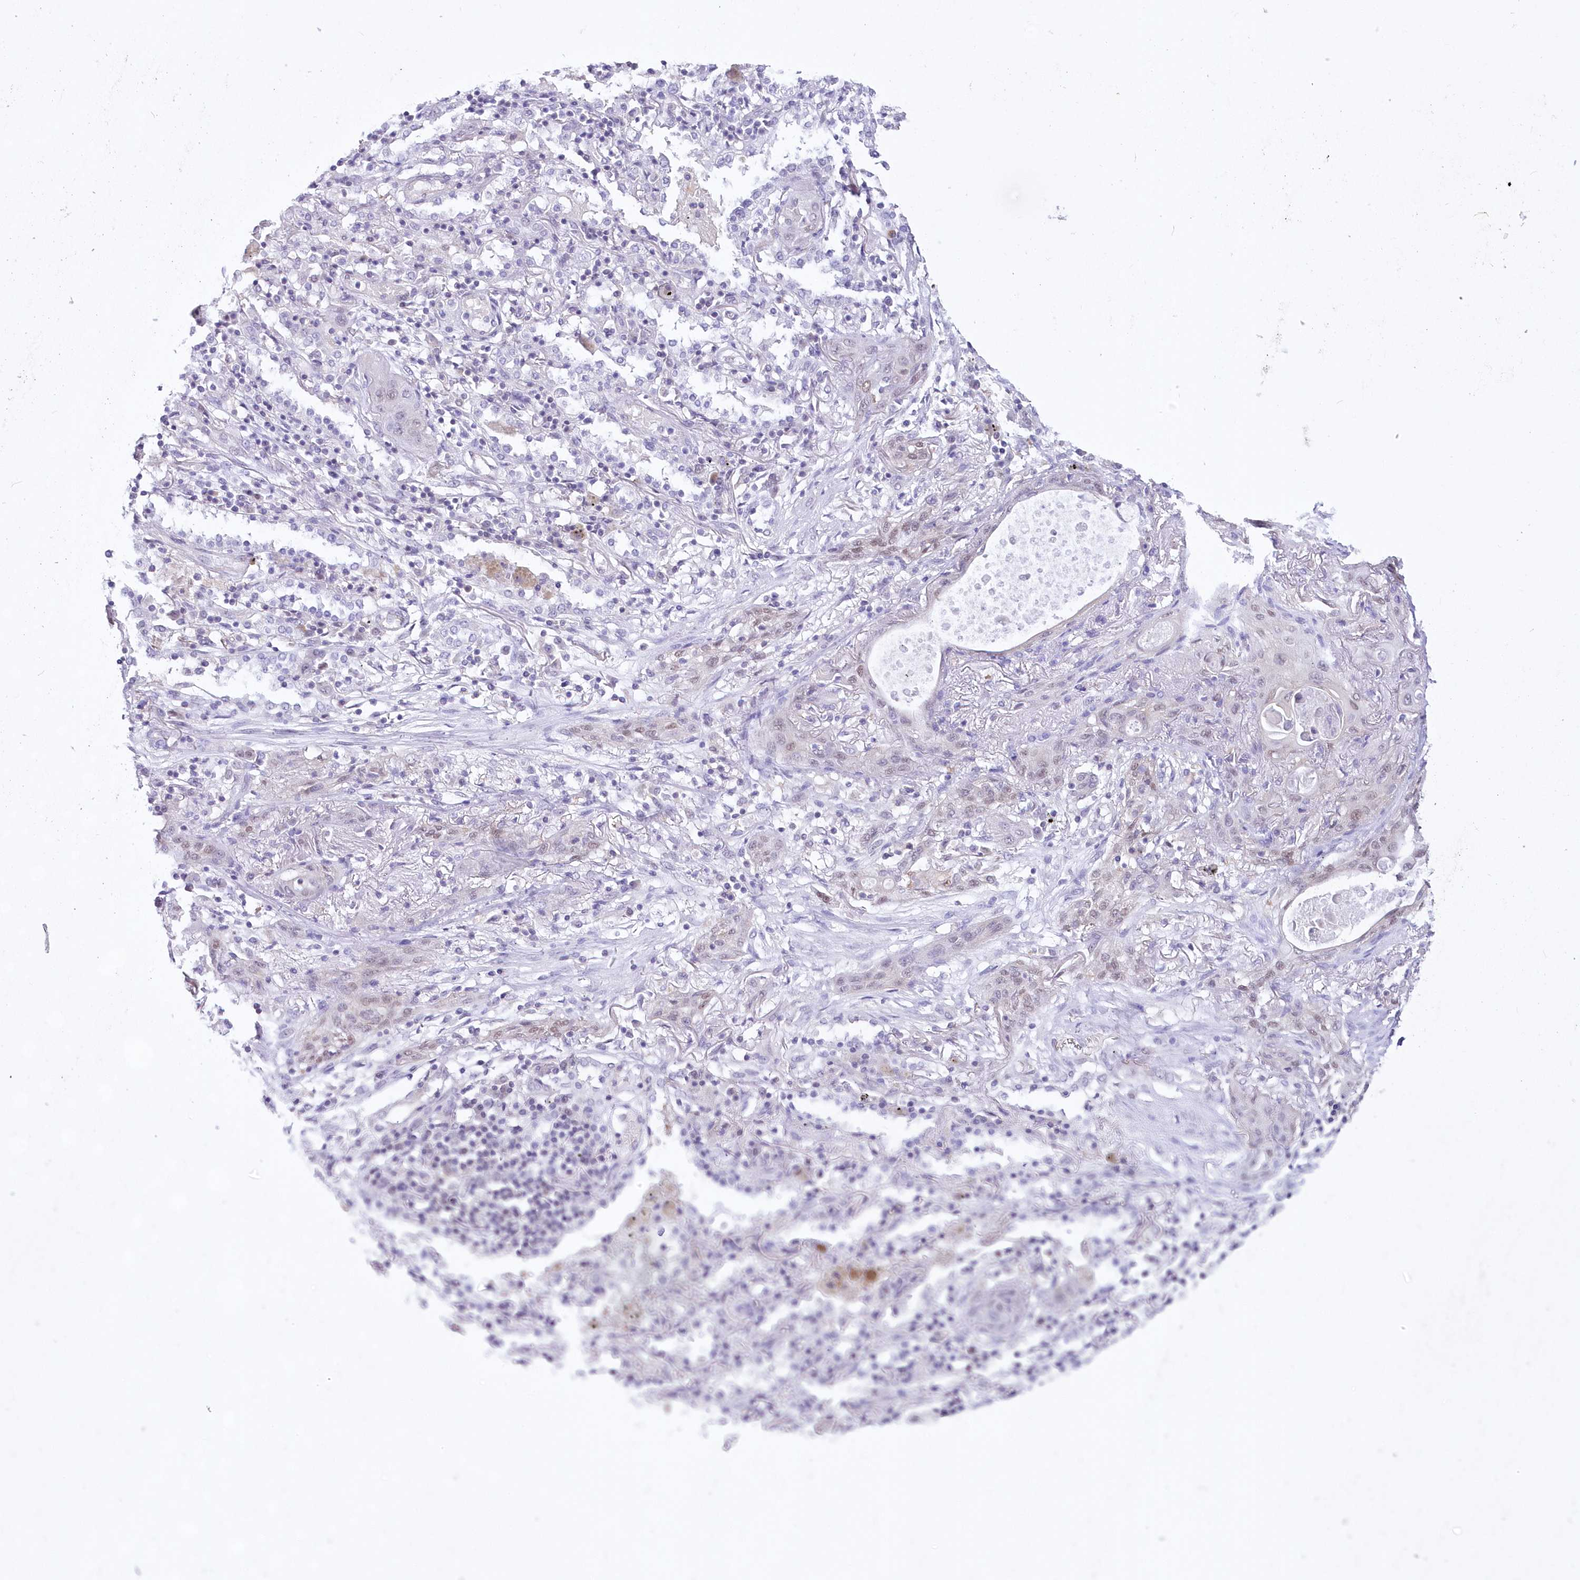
{"staining": {"intensity": "weak", "quantity": "<25%", "location": "nuclear"}, "tissue": "lung cancer", "cell_type": "Tumor cells", "image_type": "cancer", "snomed": [{"axis": "morphology", "description": "Squamous cell carcinoma, NOS"}, {"axis": "topography", "description": "Lung"}], "caption": "Photomicrograph shows no significant protein staining in tumor cells of lung cancer.", "gene": "UBA6", "patient": {"sex": "female", "age": 47}}